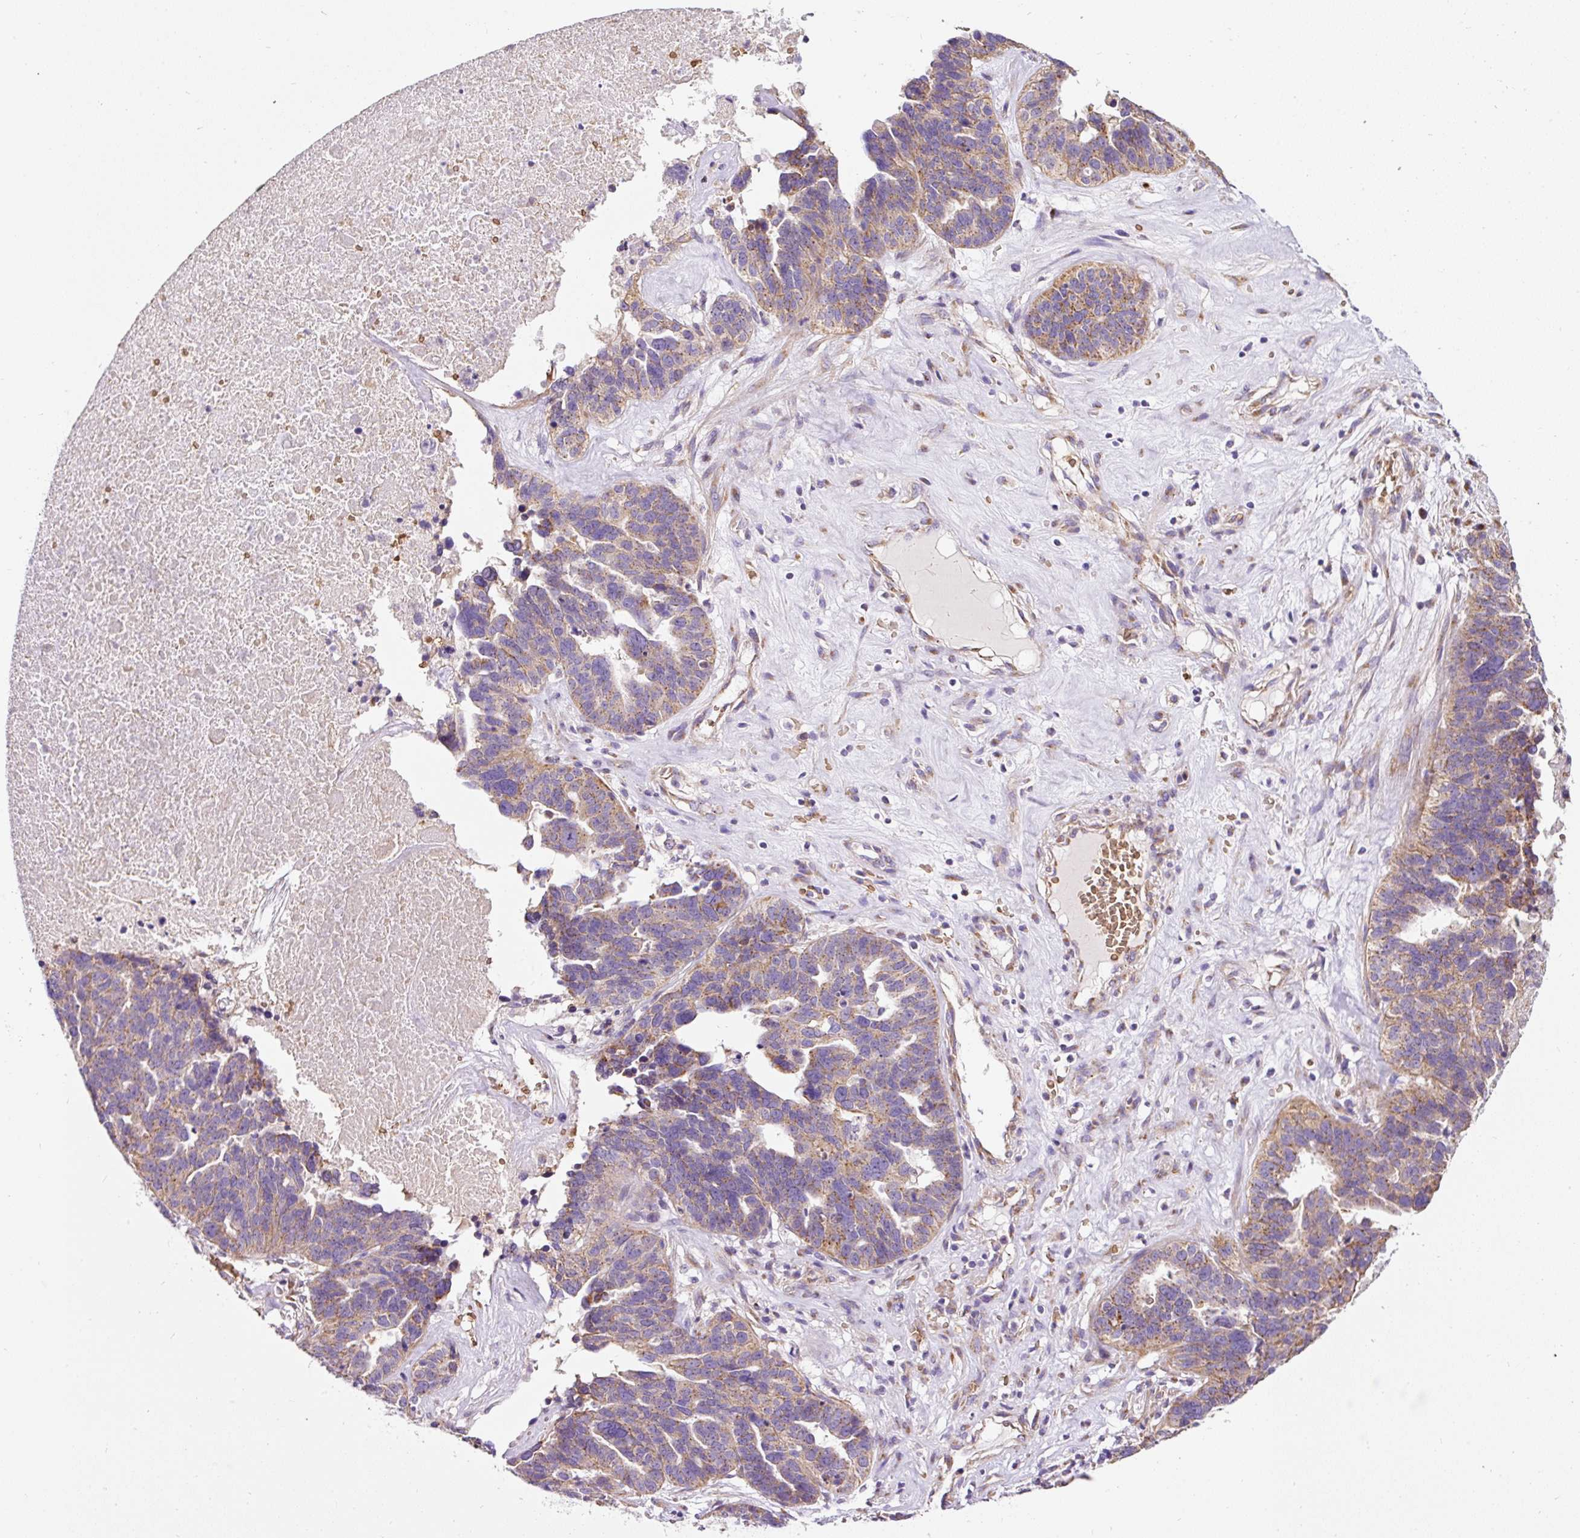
{"staining": {"intensity": "moderate", "quantity": ">75%", "location": "cytoplasmic/membranous"}, "tissue": "ovarian cancer", "cell_type": "Tumor cells", "image_type": "cancer", "snomed": [{"axis": "morphology", "description": "Cystadenocarcinoma, serous, NOS"}, {"axis": "topography", "description": "Ovary"}], "caption": "This photomicrograph displays immunohistochemistry staining of serous cystadenocarcinoma (ovarian), with medium moderate cytoplasmic/membranous positivity in about >75% of tumor cells.", "gene": "PRRC2A", "patient": {"sex": "female", "age": 59}}